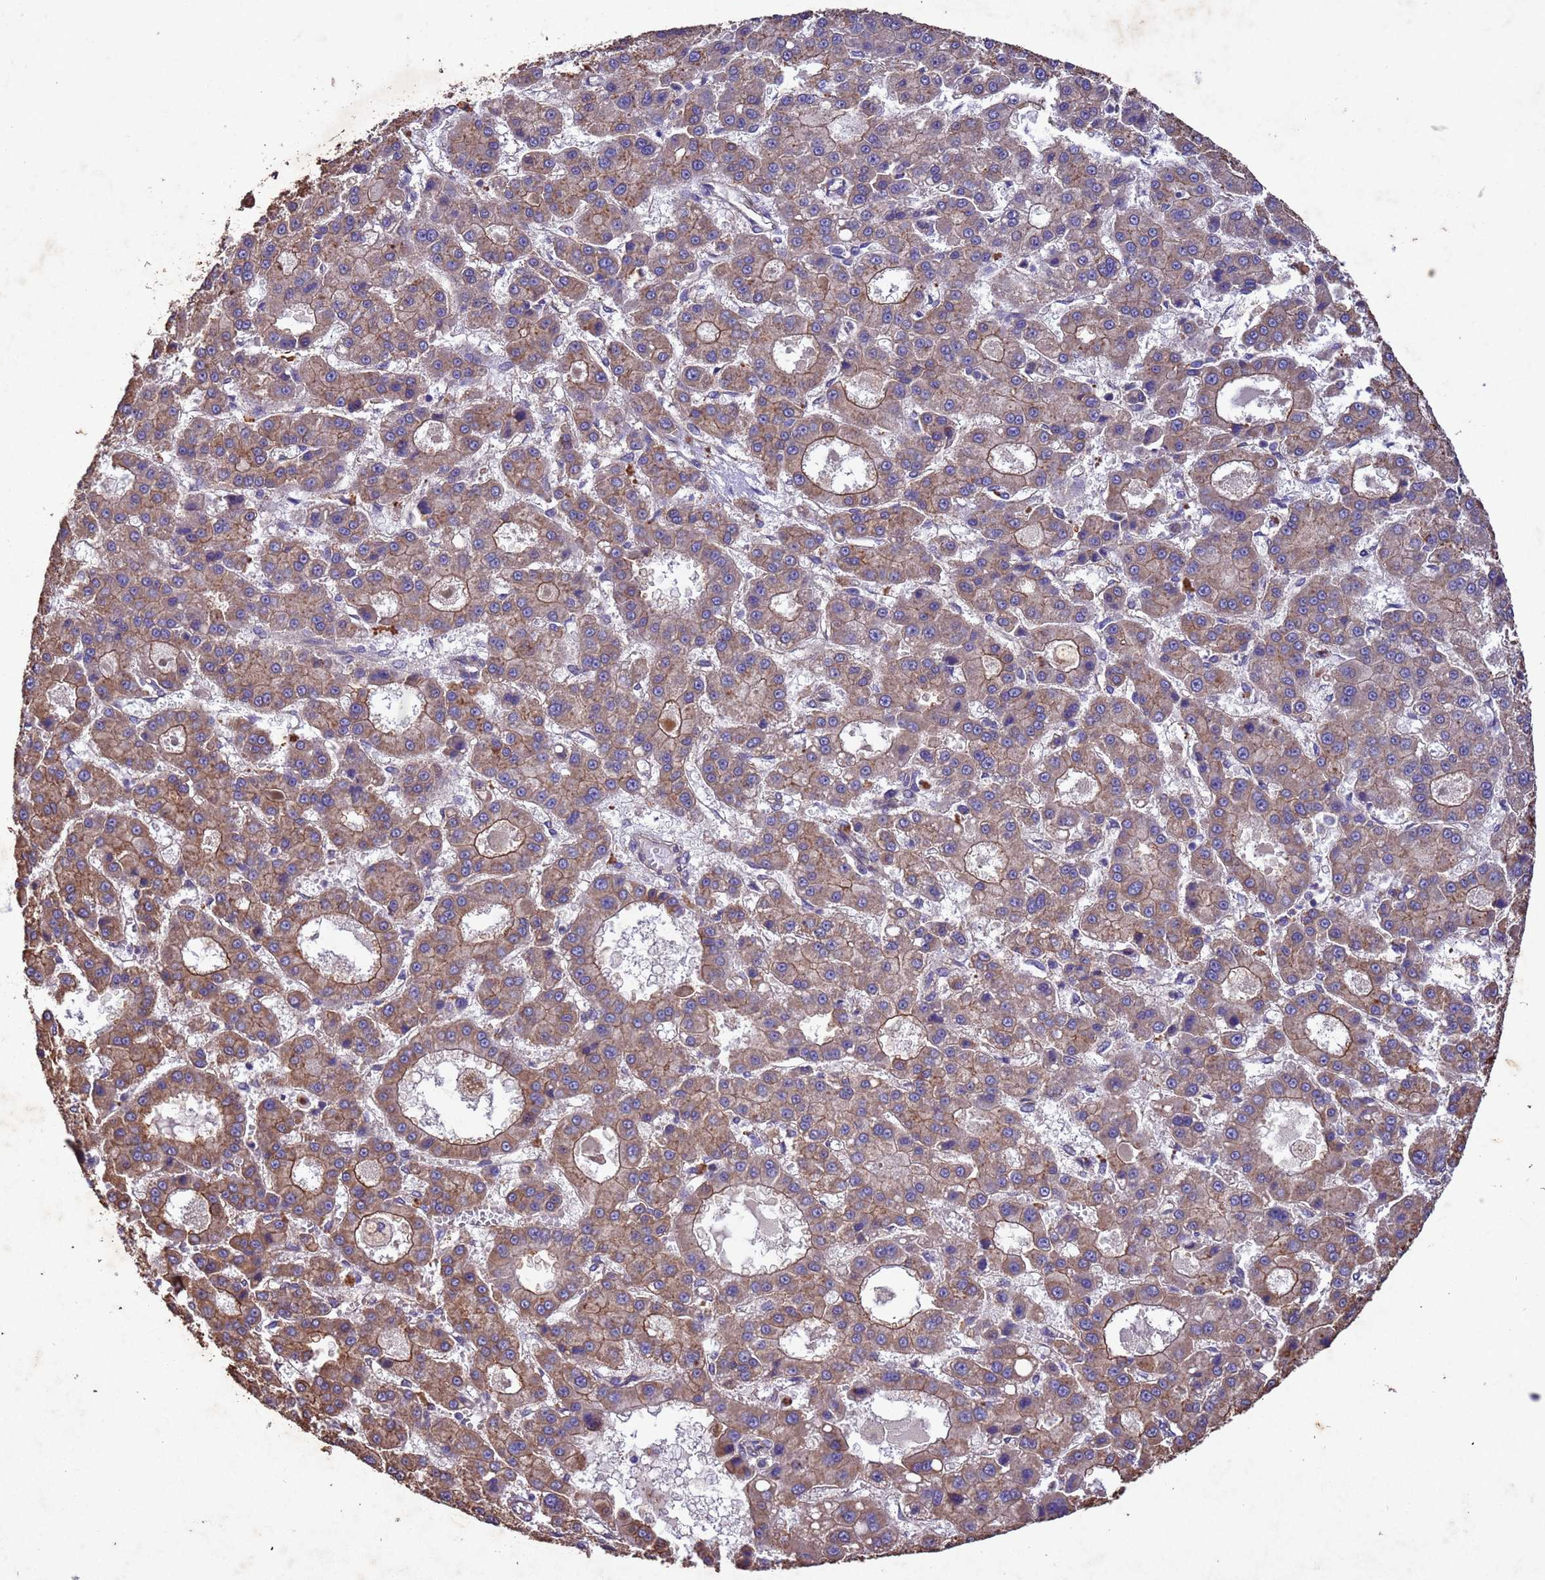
{"staining": {"intensity": "moderate", "quantity": "25%-75%", "location": "cytoplasmic/membranous"}, "tissue": "liver cancer", "cell_type": "Tumor cells", "image_type": "cancer", "snomed": [{"axis": "morphology", "description": "Carcinoma, Hepatocellular, NOS"}, {"axis": "topography", "description": "Liver"}], "caption": "Protein expression analysis of liver cancer demonstrates moderate cytoplasmic/membranous staining in about 25%-75% of tumor cells. The staining is performed using DAB brown chromogen to label protein expression. The nuclei are counter-stained blue using hematoxylin.", "gene": "MTX3", "patient": {"sex": "male", "age": 70}}